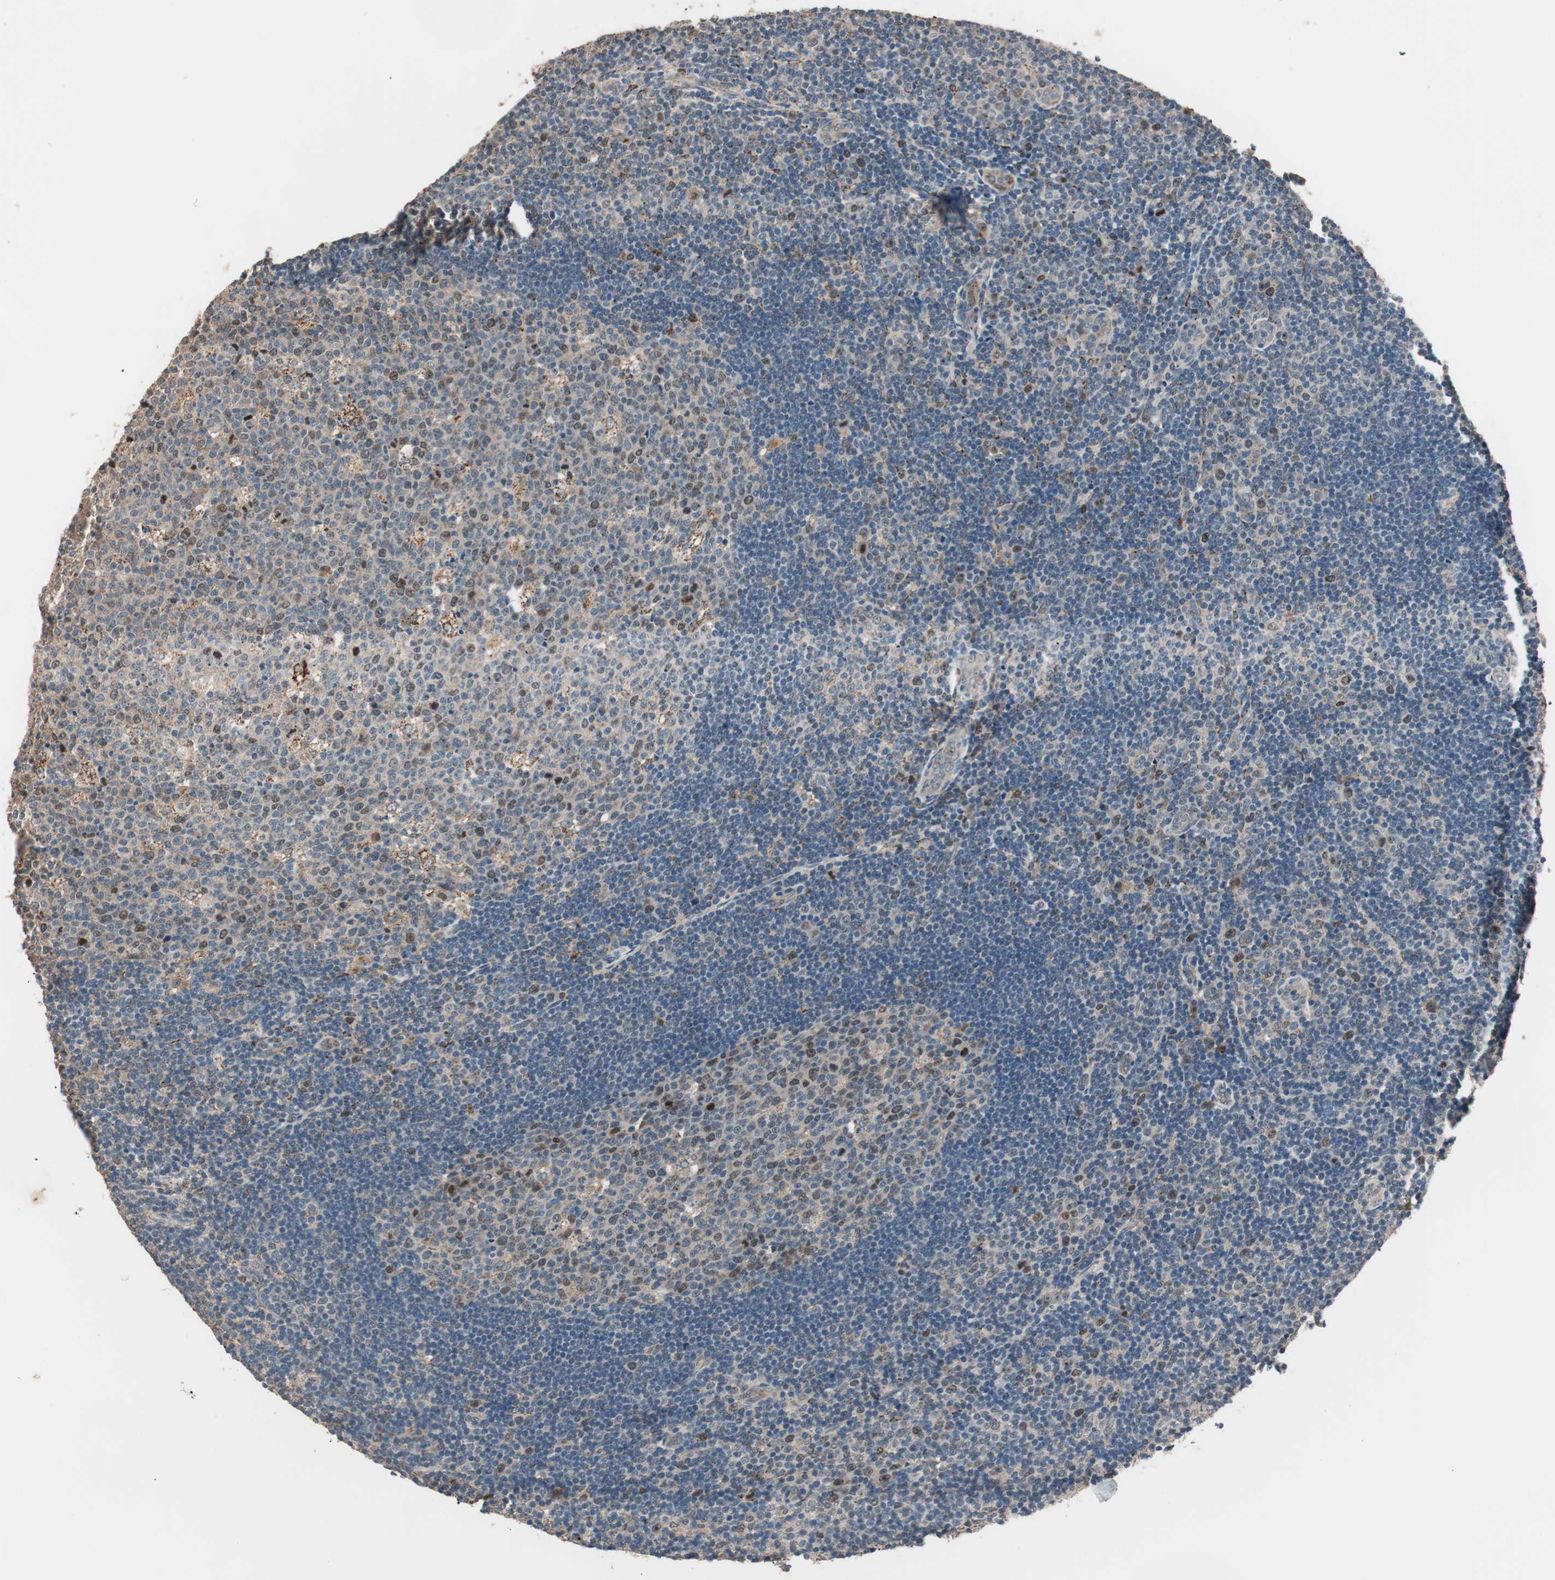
{"staining": {"intensity": "moderate", "quantity": "25%-75%", "location": "cytoplasmic/membranous,nuclear"}, "tissue": "lymph node", "cell_type": "Germinal center cells", "image_type": "normal", "snomed": [{"axis": "morphology", "description": "Normal tissue, NOS"}, {"axis": "topography", "description": "Lymph node"}, {"axis": "topography", "description": "Salivary gland"}], "caption": "A histopathology image showing moderate cytoplasmic/membranous,nuclear expression in approximately 25%-75% of germinal center cells in benign lymph node, as visualized by brown immunohistochemical staining.", "gene": "NFRKB", "patient": {"sex": "male", "age": 8}}